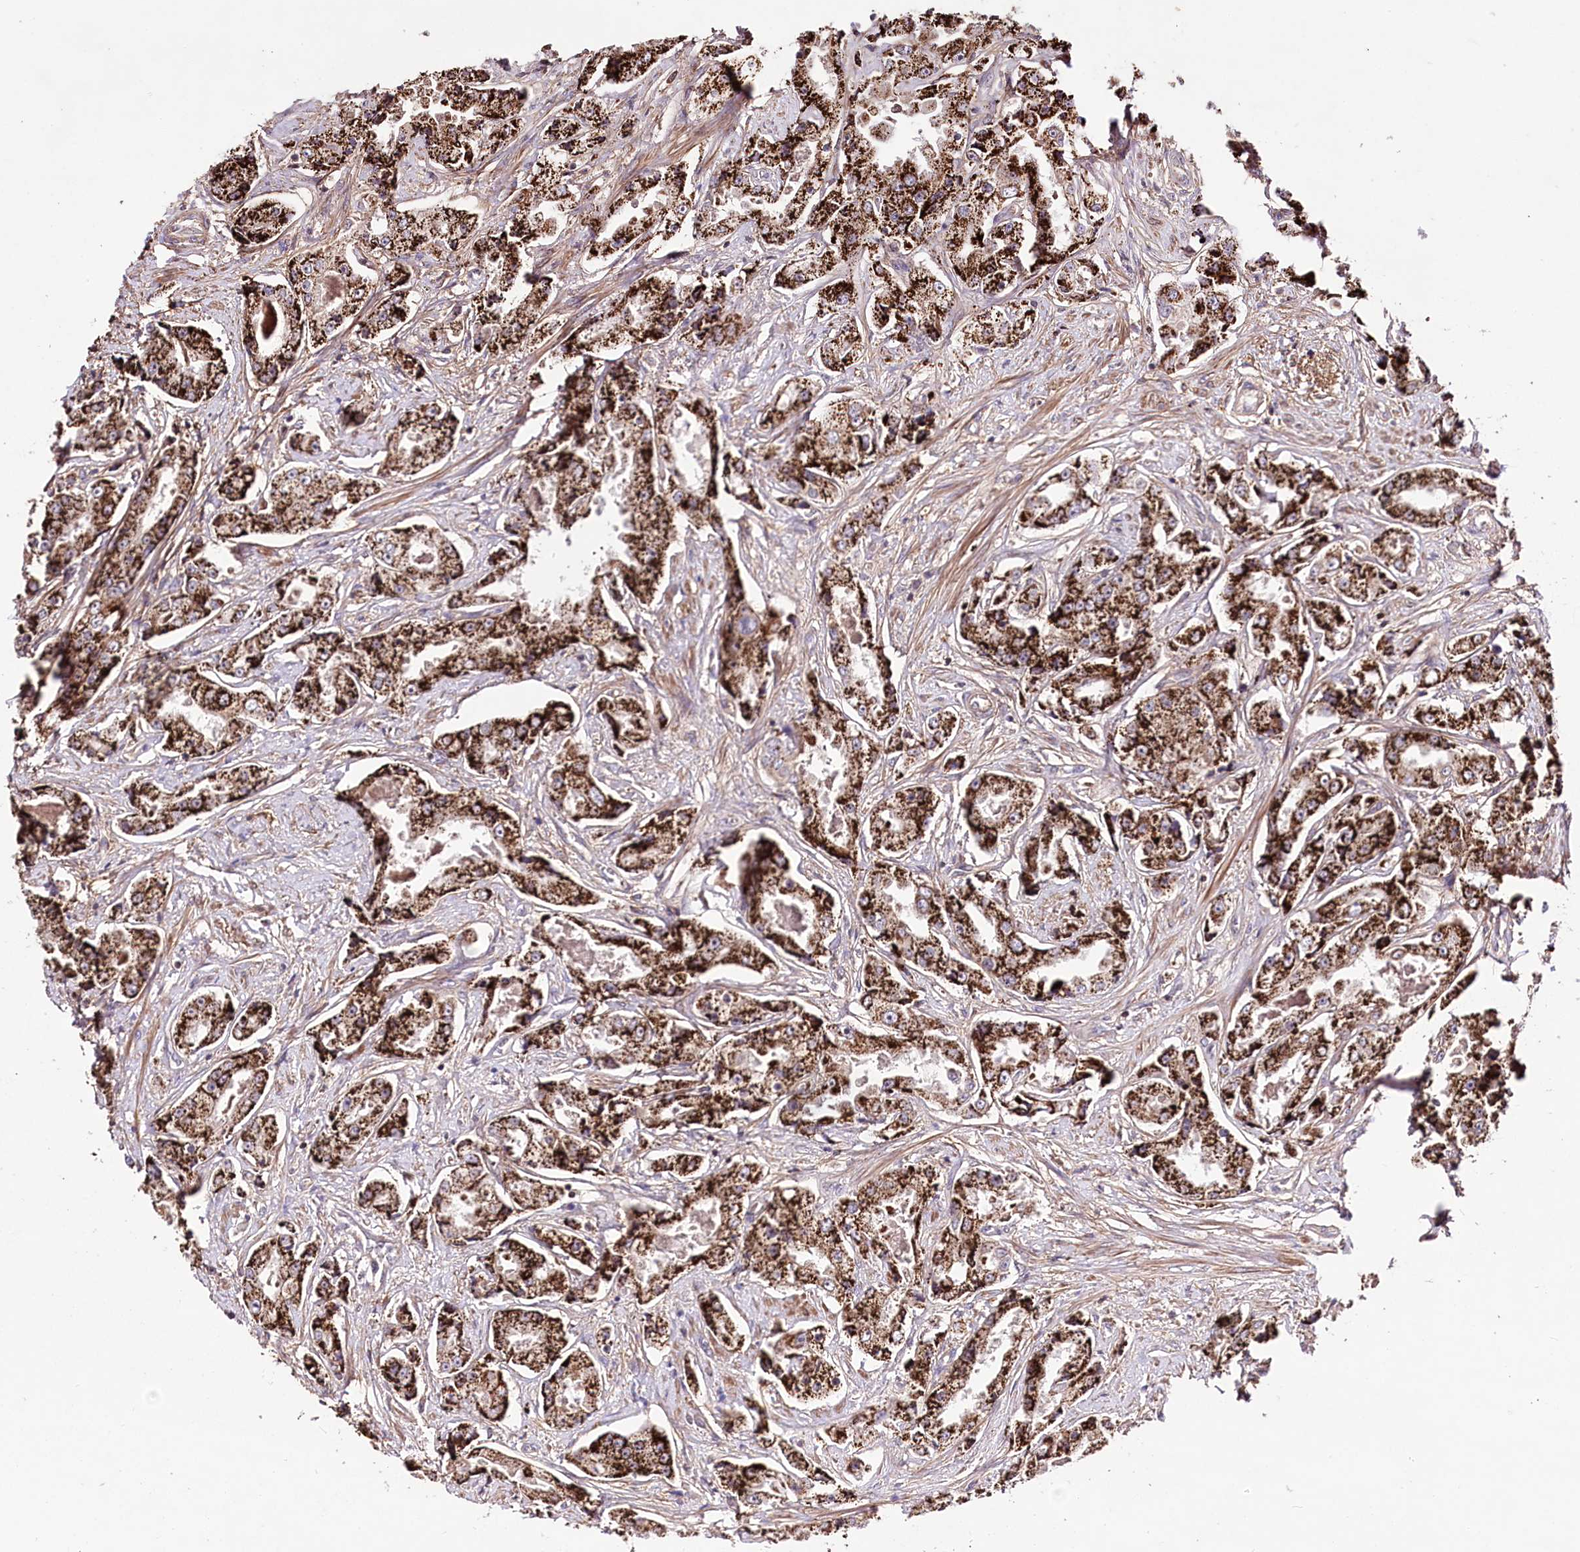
{"staining": {"intensity": "strong", "quantity": ">75%", "location": "cytoplasmic/membranous"}, "tissue": "prostate cancer", "cell_type": "Tumor cells", "image_type": "cancer", "snomed": [{"axis": "morphology", "description": "Adenocarcinoma, High grade"}, {"axis": "topography", "description": "Prostate"}], "caption": "Prostate adenocarcinoma (high-grade) tissue exhibits strong cytoplasmic/membranous staining in about >75% of tumor cells", "gene": "WWC1", "patient": {"sex": "male", "age": 73}}